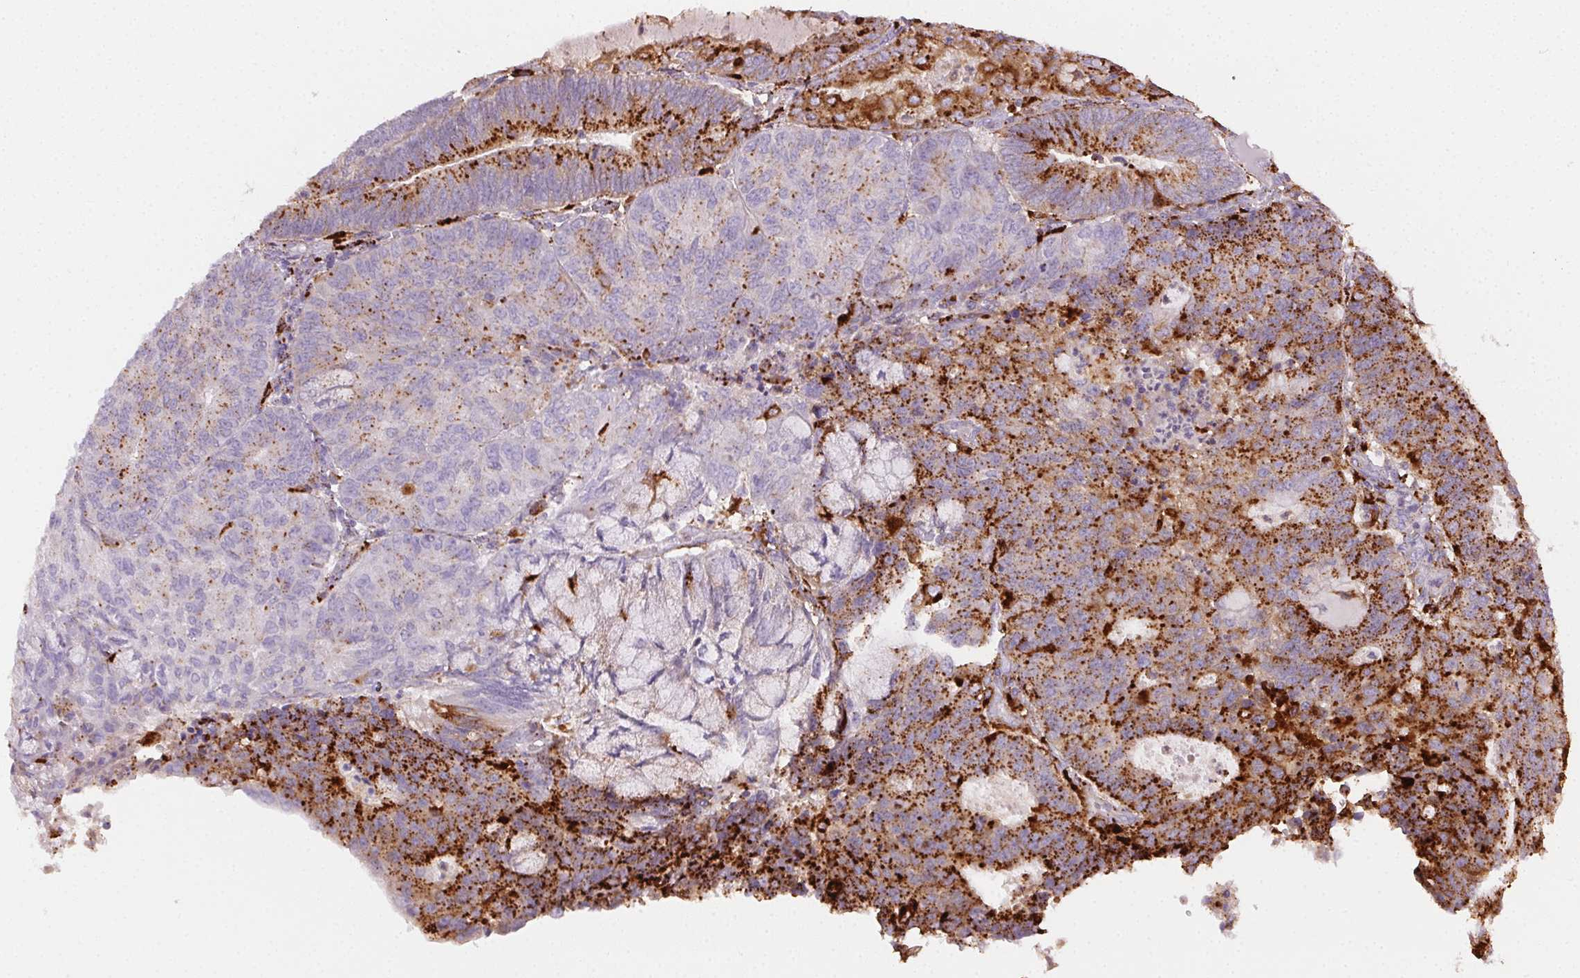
{"staining": {"intensity": "strong", "quantity": ">75%", "location": "cytoplasmic/membranous"}, "tissue": "endometrial cancer", "cell_type": "Tumor cells", "image_type": "cancer", "snomed": [{"axis": "morphology", "description": "Adenocarcinoma, NOS"}, {"axis": "topography", "description": "Endometrium"}], "caption": "Endometrial cancer stained for a protein reveals strong cytoplasmic/membranous positivity in tumor cells.", "gene": "SCPEP1", "patient": {"sex": "female", "age": 82}}